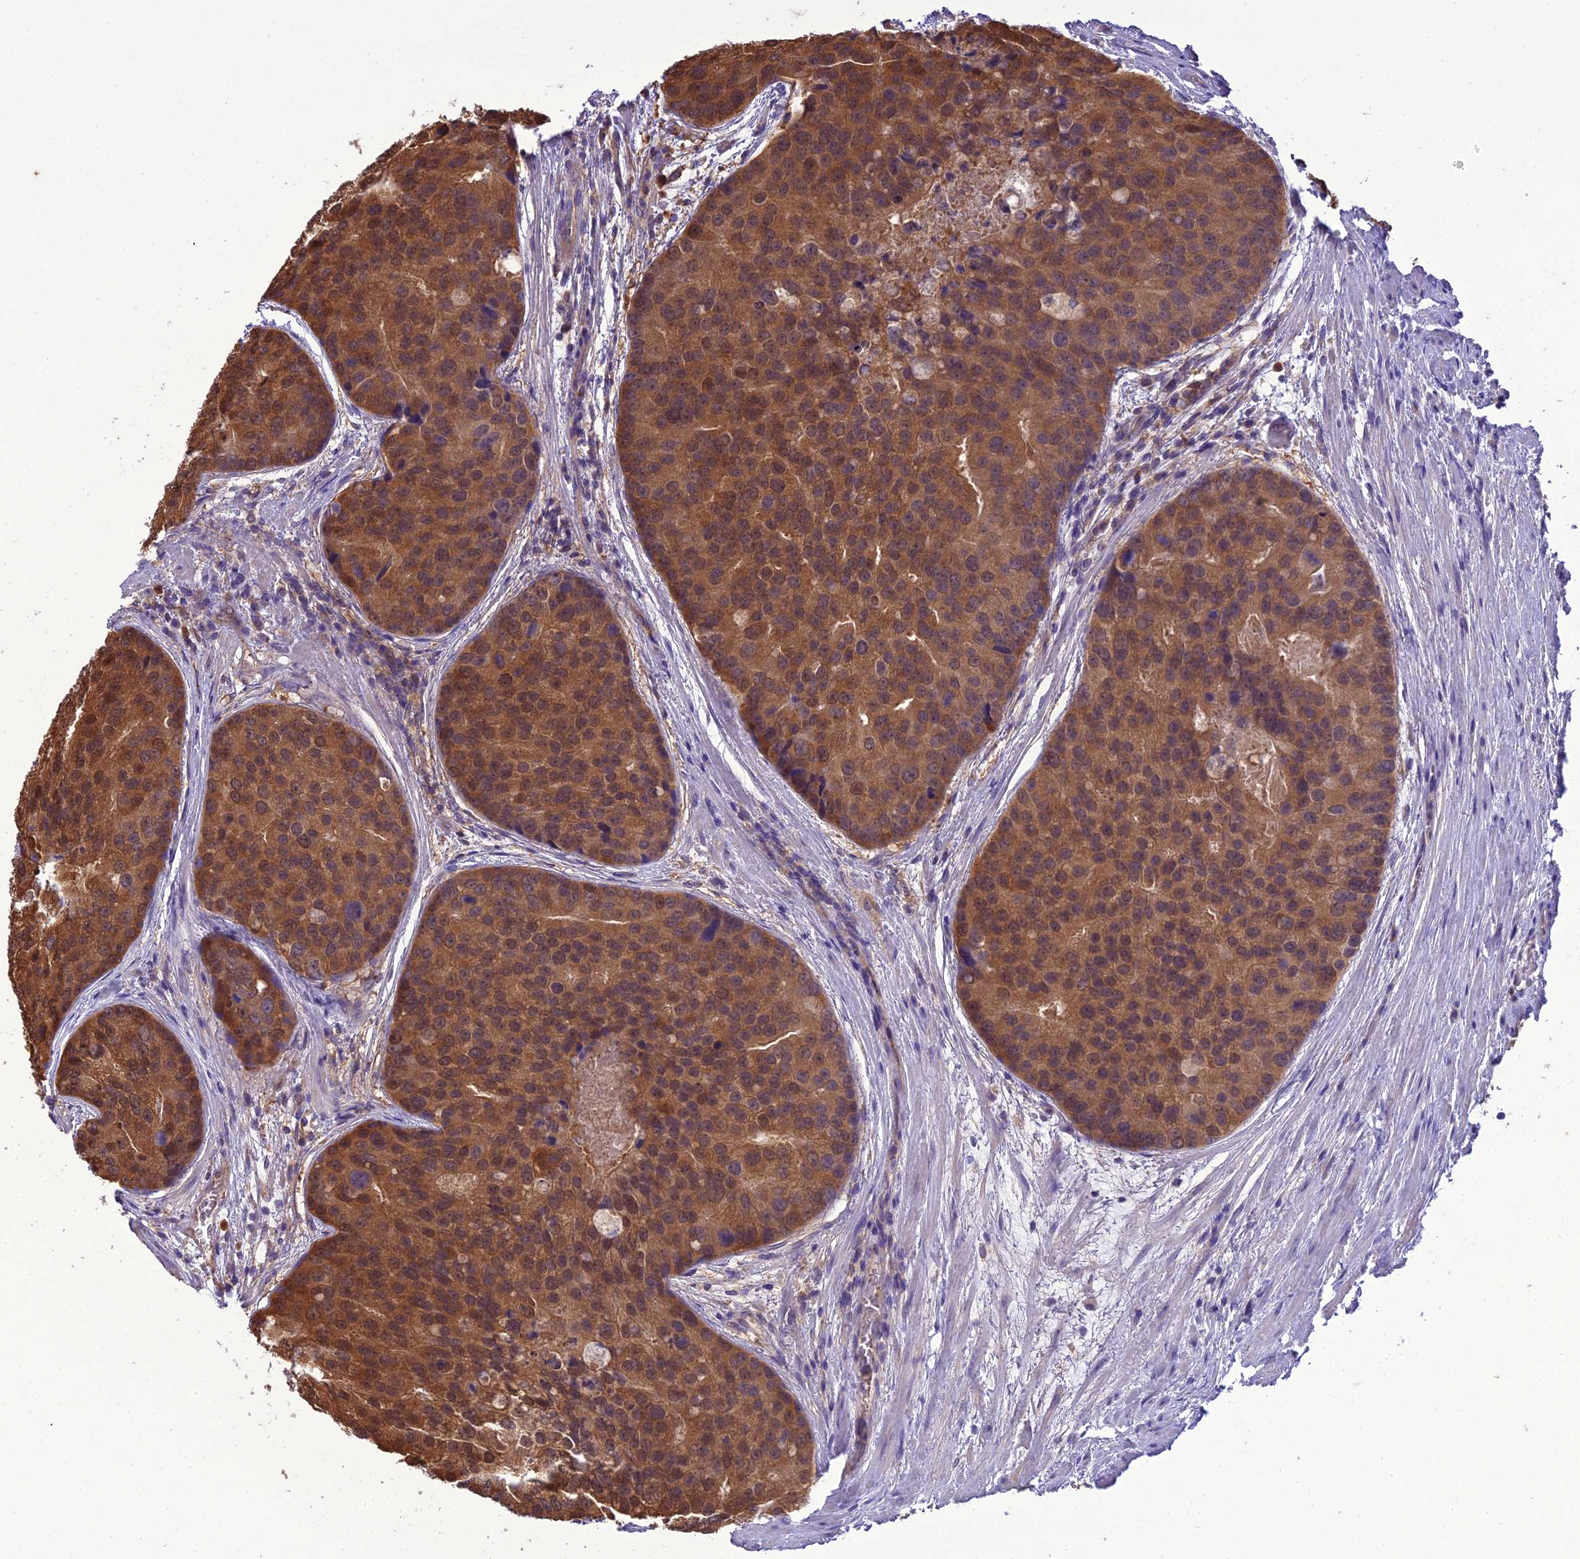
{"staining": {"intensity": "strong", "quantity": ">75%", "location": "cytoplasmic/membranous"}, "tissue": "prostate cancer", "cell_type": "Tumor cells", "image_type": "cancer", "snomed": [{"axis": "morphology", "description": "Adenocarcinoma, High grade"}, {"axis": "topography", "description": "Prostate"}], "caption": "There is high levels of strong cytoplasmic/membranous positivity in tumor cells of prostate cancer, as demonstrated by immunohistochemical staining (brown color).", "gene": "BORCS6", "patient": {"sex": "male", "age": 62}}